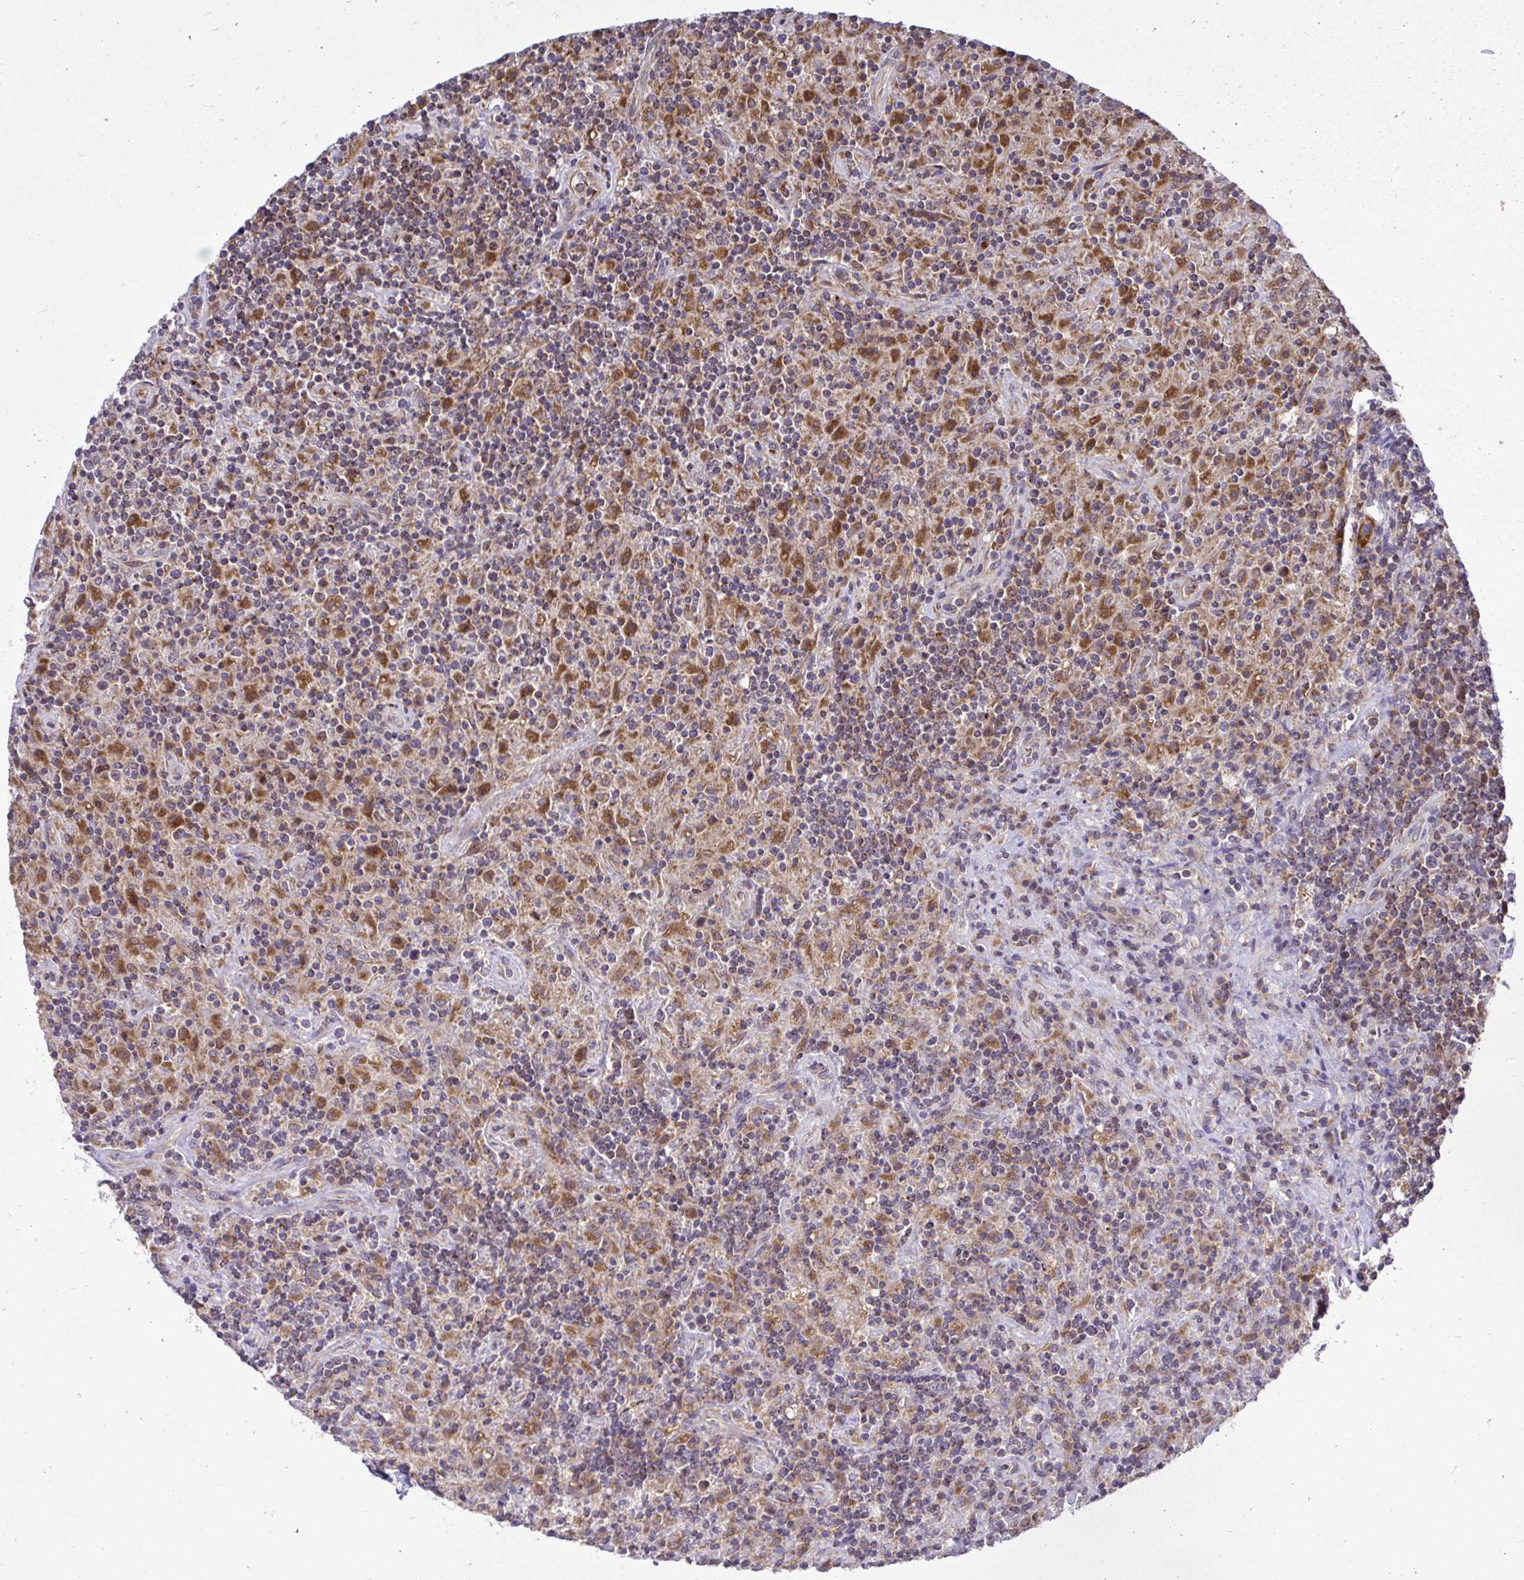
{"staining": {"intensity": "moderate", "quantity": ">75%", "location": "cytoplasmic/membranous"}, "tissue": "lymphoma", "cell_type": "Tumor cells", "image_type": "cancer", "snomed": [{"axis": "morphology", "description": "Hodgkin's disease, NOS"}, {"axis": "topography", "description": "Lymph node"}], "caption": "Immunohistochemical staining of Hodgkin's disease displays medium levels of moderate cytoplasmic/membranous protein expression in about >75% of tumor cells.", "gene": "VTI1B", "patient": {"sex": "male", "age": 70}}